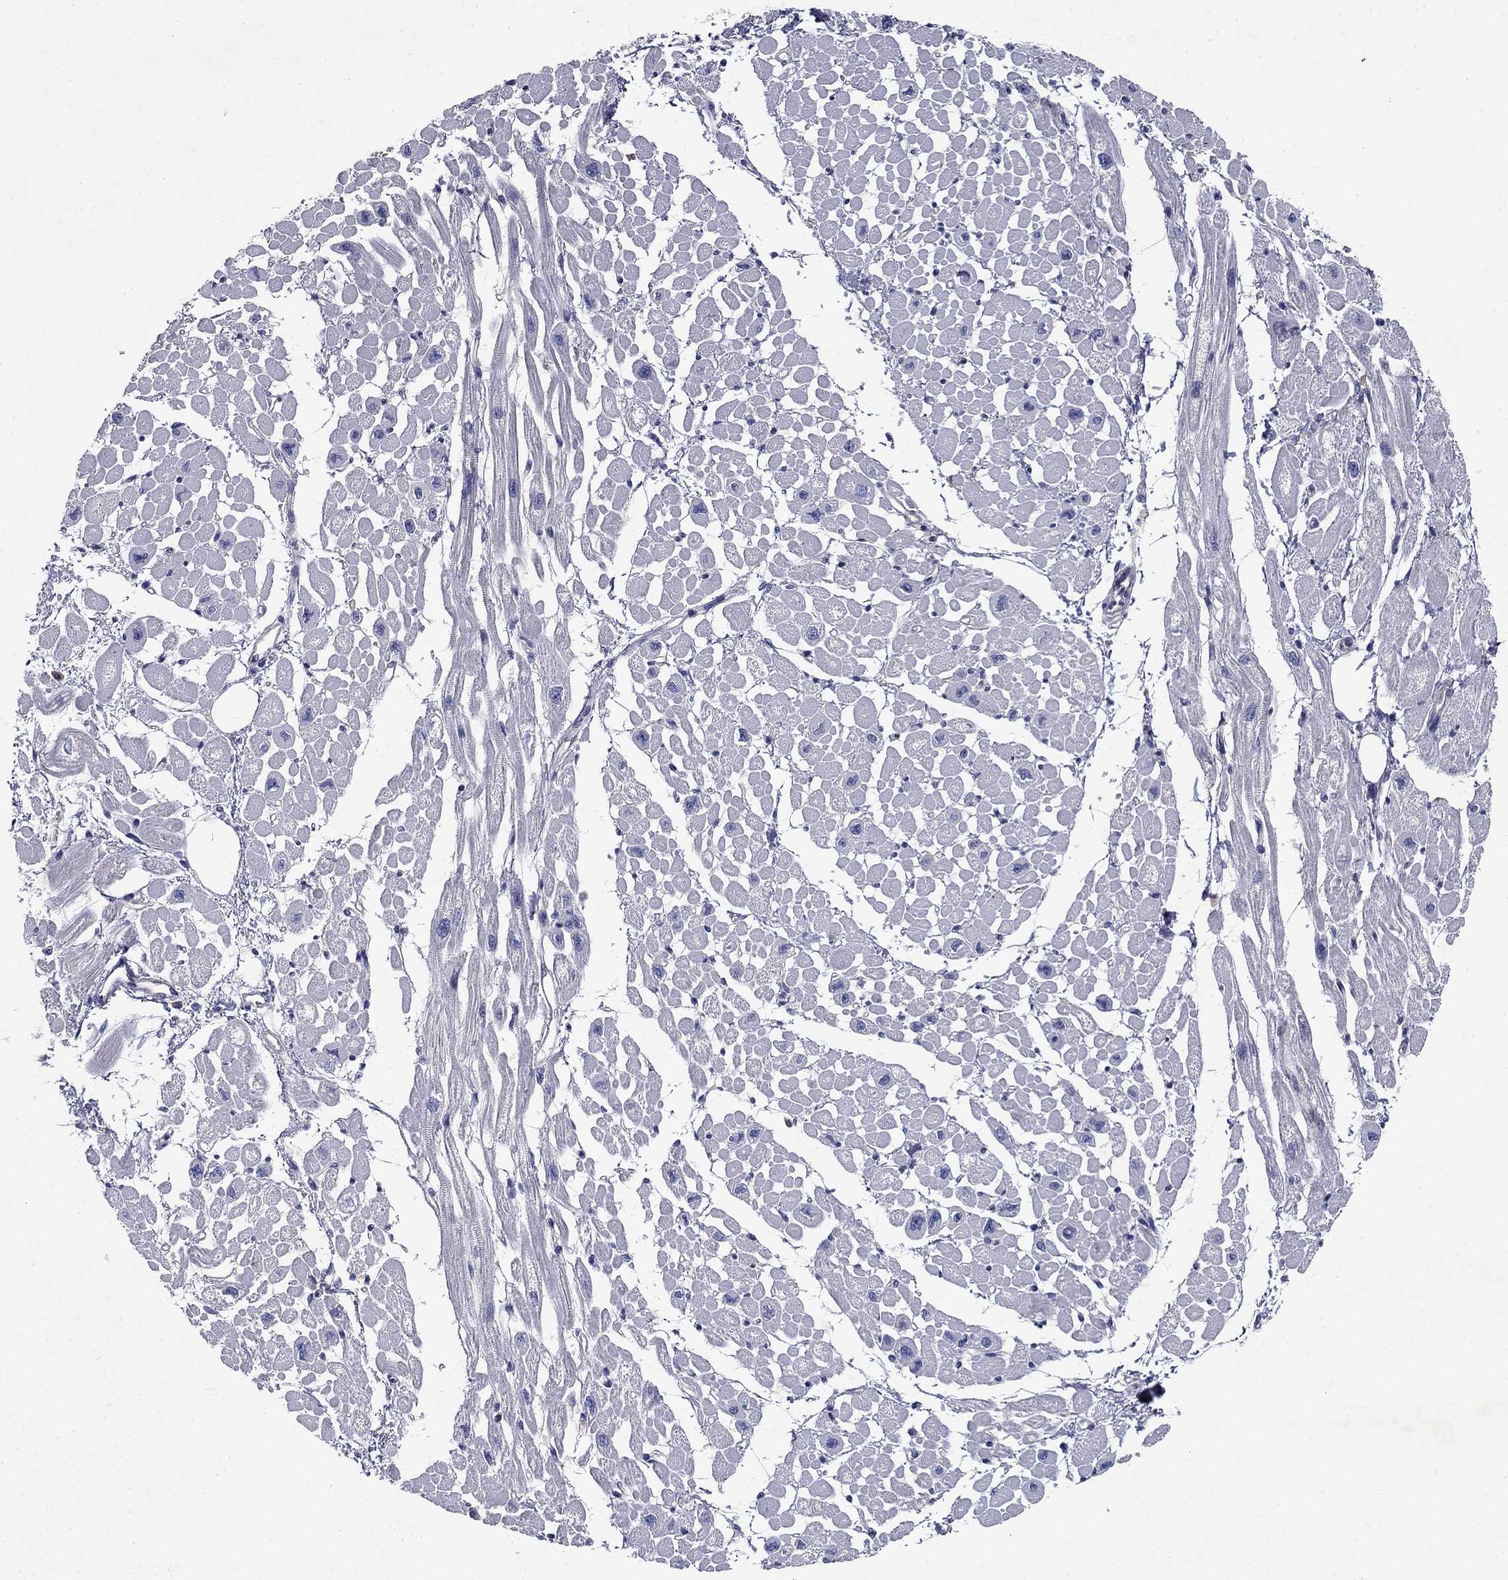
{"staining": {"intensity": "negative", "quantity": "none", "location": "none"}, "tissue": "heart muscle", "cell_type": "Cardiomyocytes", "image_type": "normal", "snomed": [{"axis": "morphology", "description": "Normal tissue, NOS"}, {"axis": "topography", "description": "Heart"}], "caption": "Immunohistochemistry (IHC) of unremarkable human heart muscle displays no expression in cardiomyocytes. (Brightfield microscopy of DAB IHC at high magnification).", "gene": "GLTP", "patient": {"sex": "male", "age": 66}}